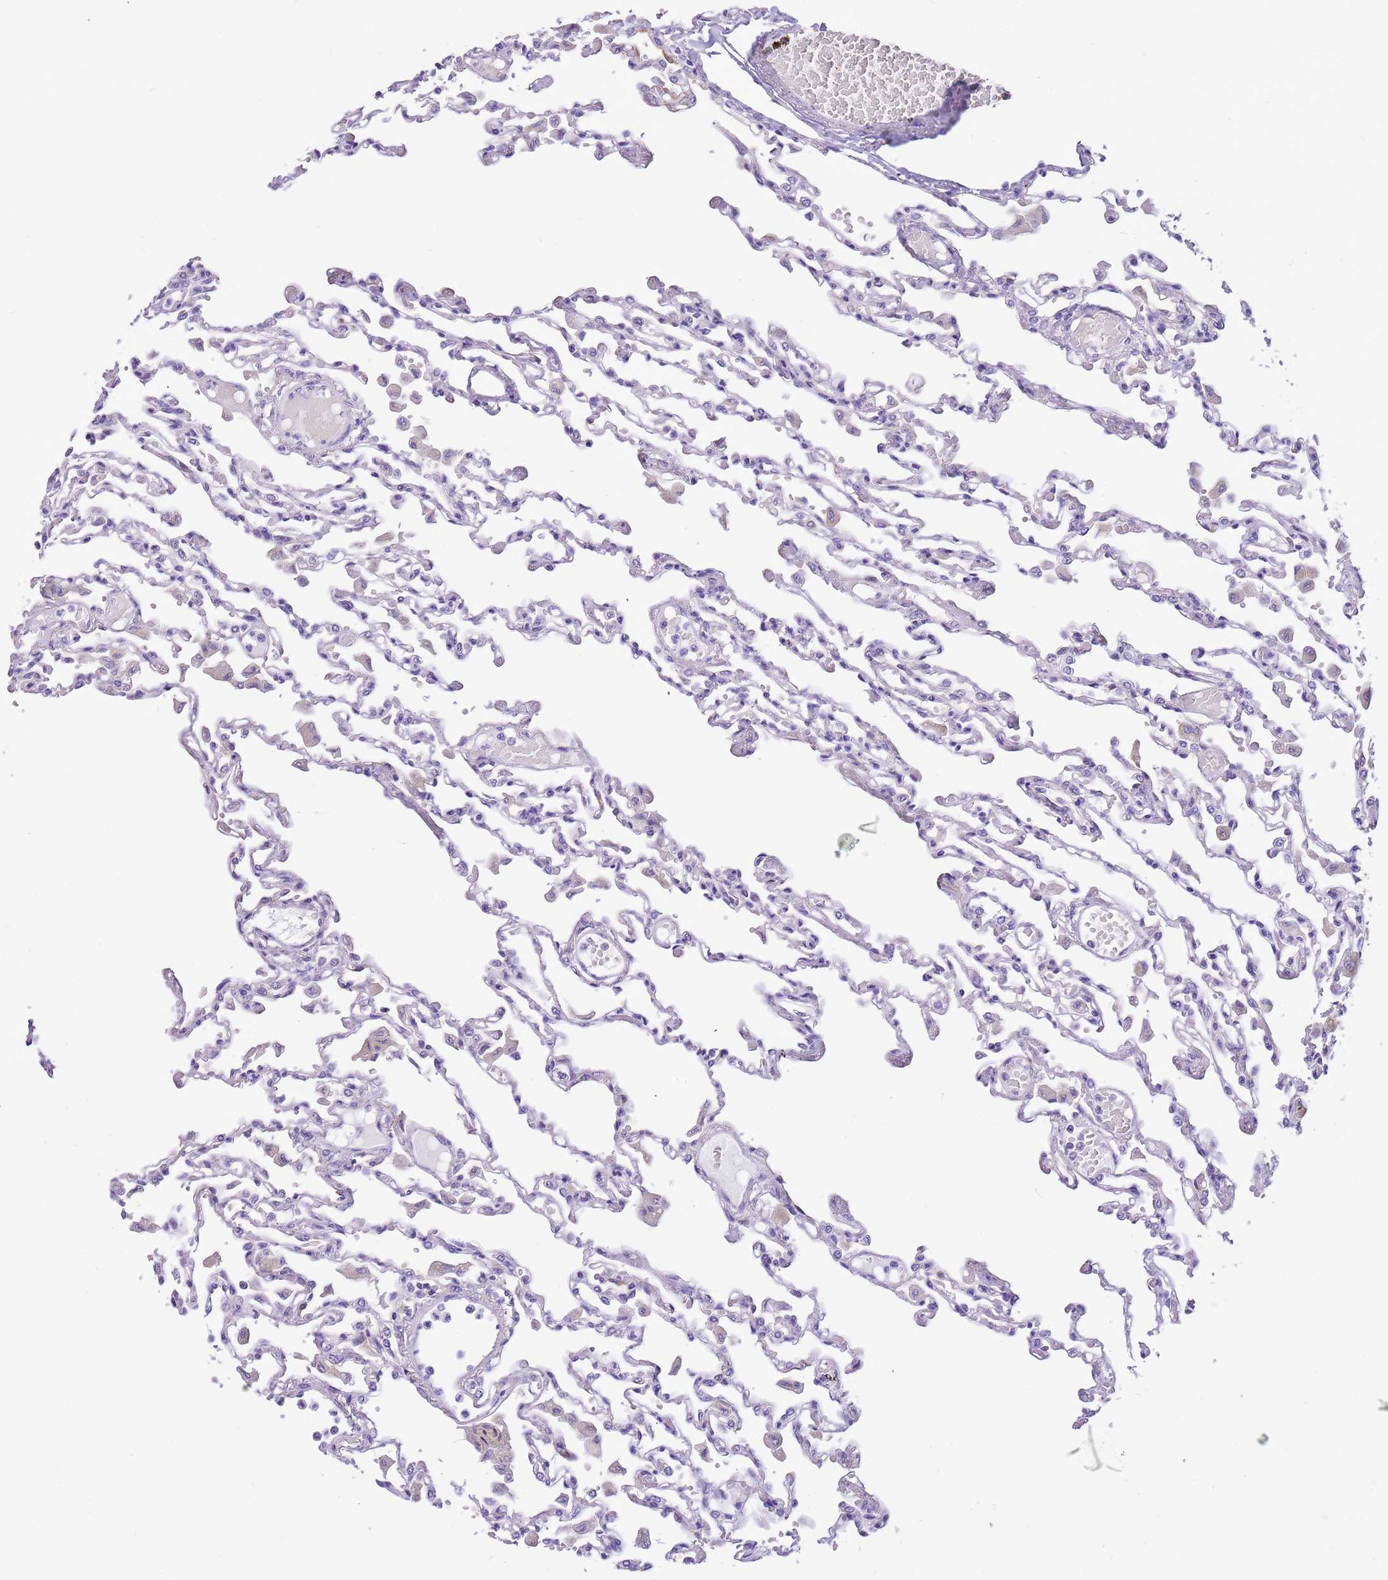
{"staining": {"intensity": "negative", "quantity": "none", "location": "none"}, "tissue": "lung", "cell_type": "Alveolar cells", "image_type": "normal", "snomed": [{"axis": "morphology", "description": "Normal tissue, NOS"}, {"axis": "topography", "description": "Bronchus"}, {"axis": "topography", "description": "Lung"}], "caption": "Lung stained for a protein using IHC demonstrates no positivity alveolar cells.", "gene": "R3HDM4", "patient": {"sex": "female", "age": 49}}